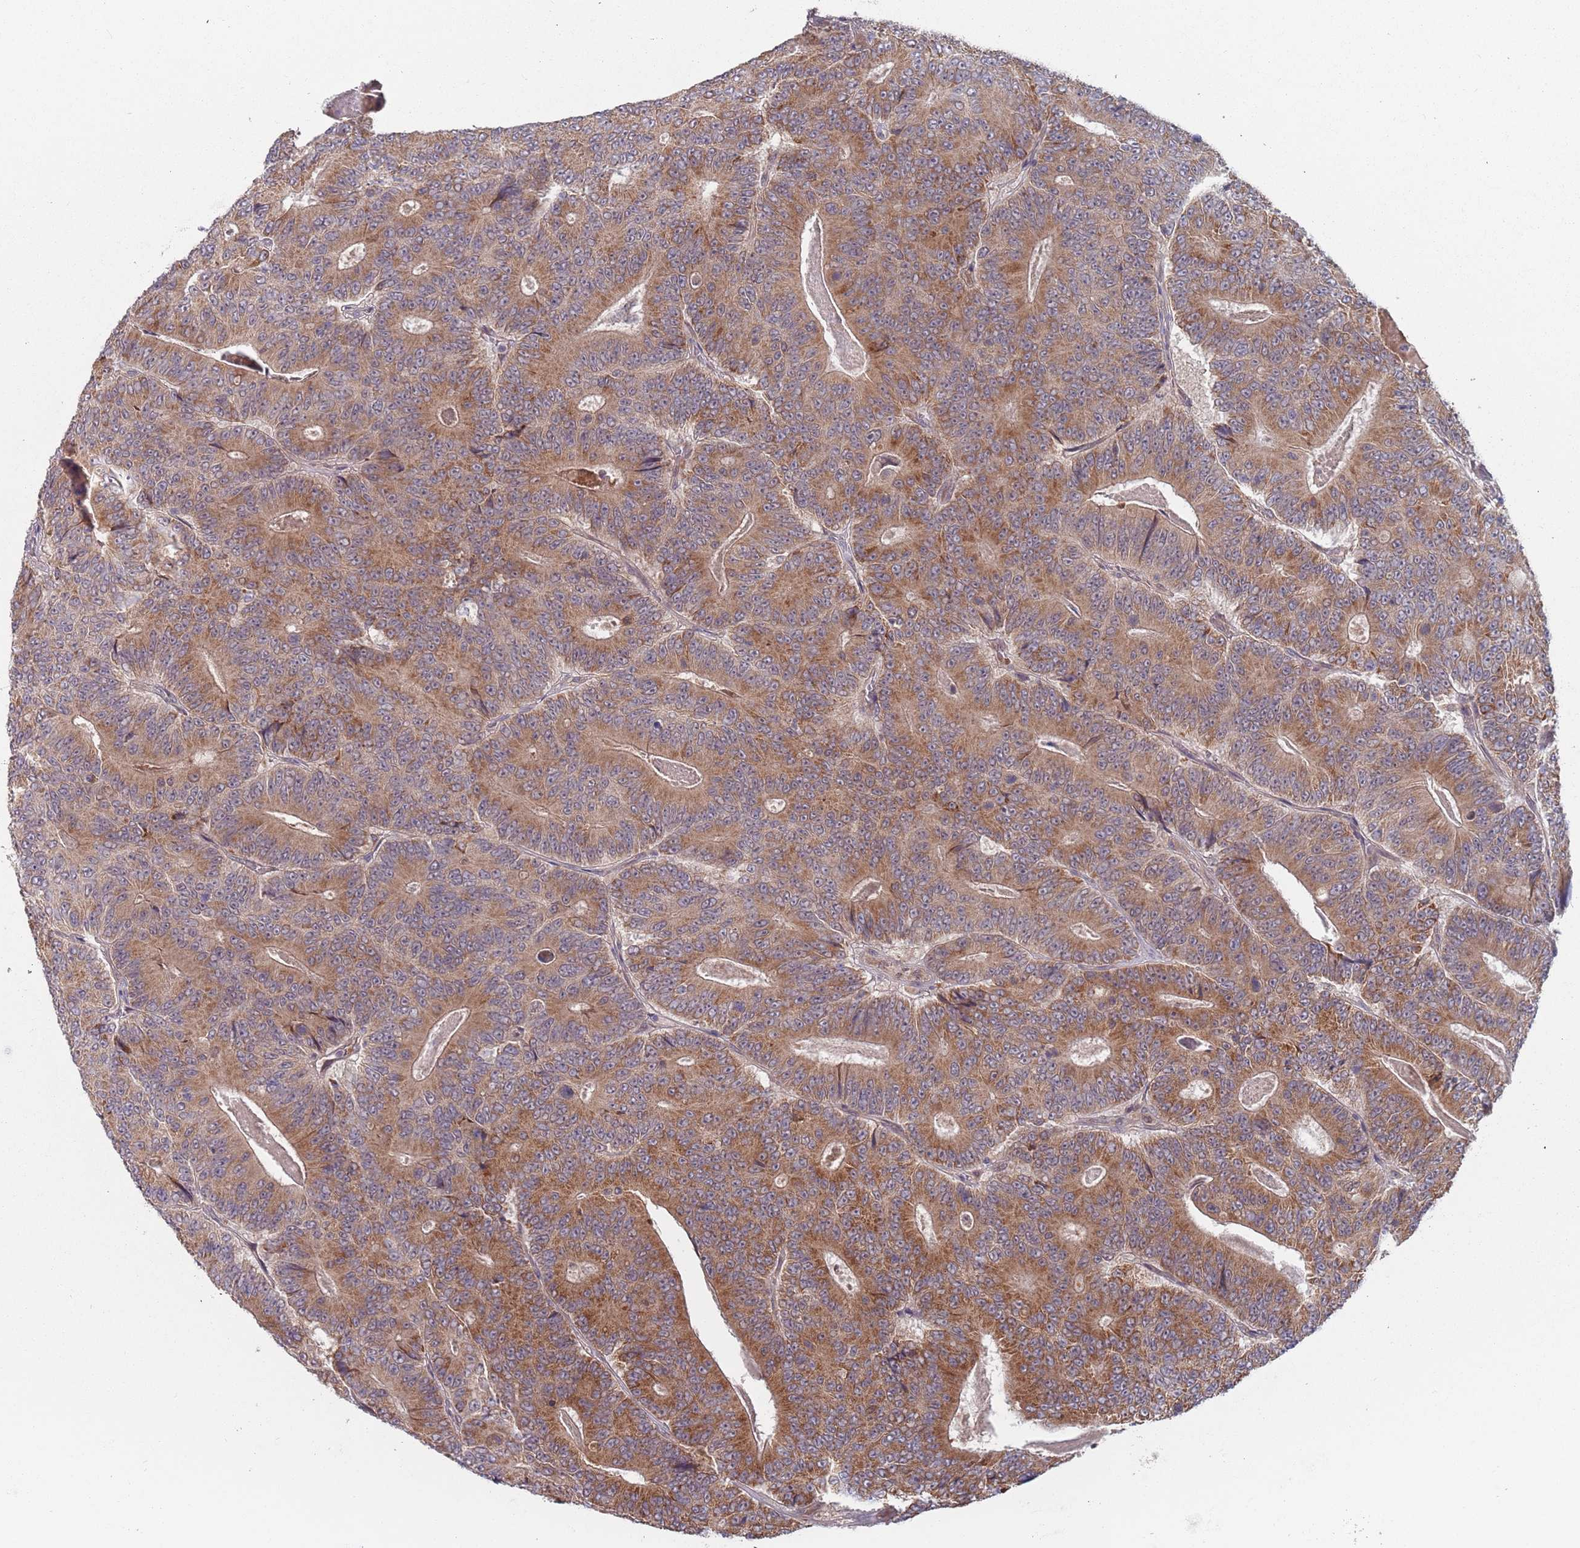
{"staining": {"intensity": "moderate", "quantity": ">75%", "location": "cytoplasmic/membranous"}, "tissue": "colorectal cancer", "cell_type": "Tumor cells", "image_type": "cancer", "snomed": [{"axis": "morphology", "description": "Adenocarcinoma, NOS"}, {"axis": "topography", "description": "Colon"}], "caption": "A brown stain highlights moderate cytoplasmic/membranous expression of a protein in colorectal cancer tumor cells.", "gene": "ZNF140", "patient": {"sex": "male", "age": 83}}